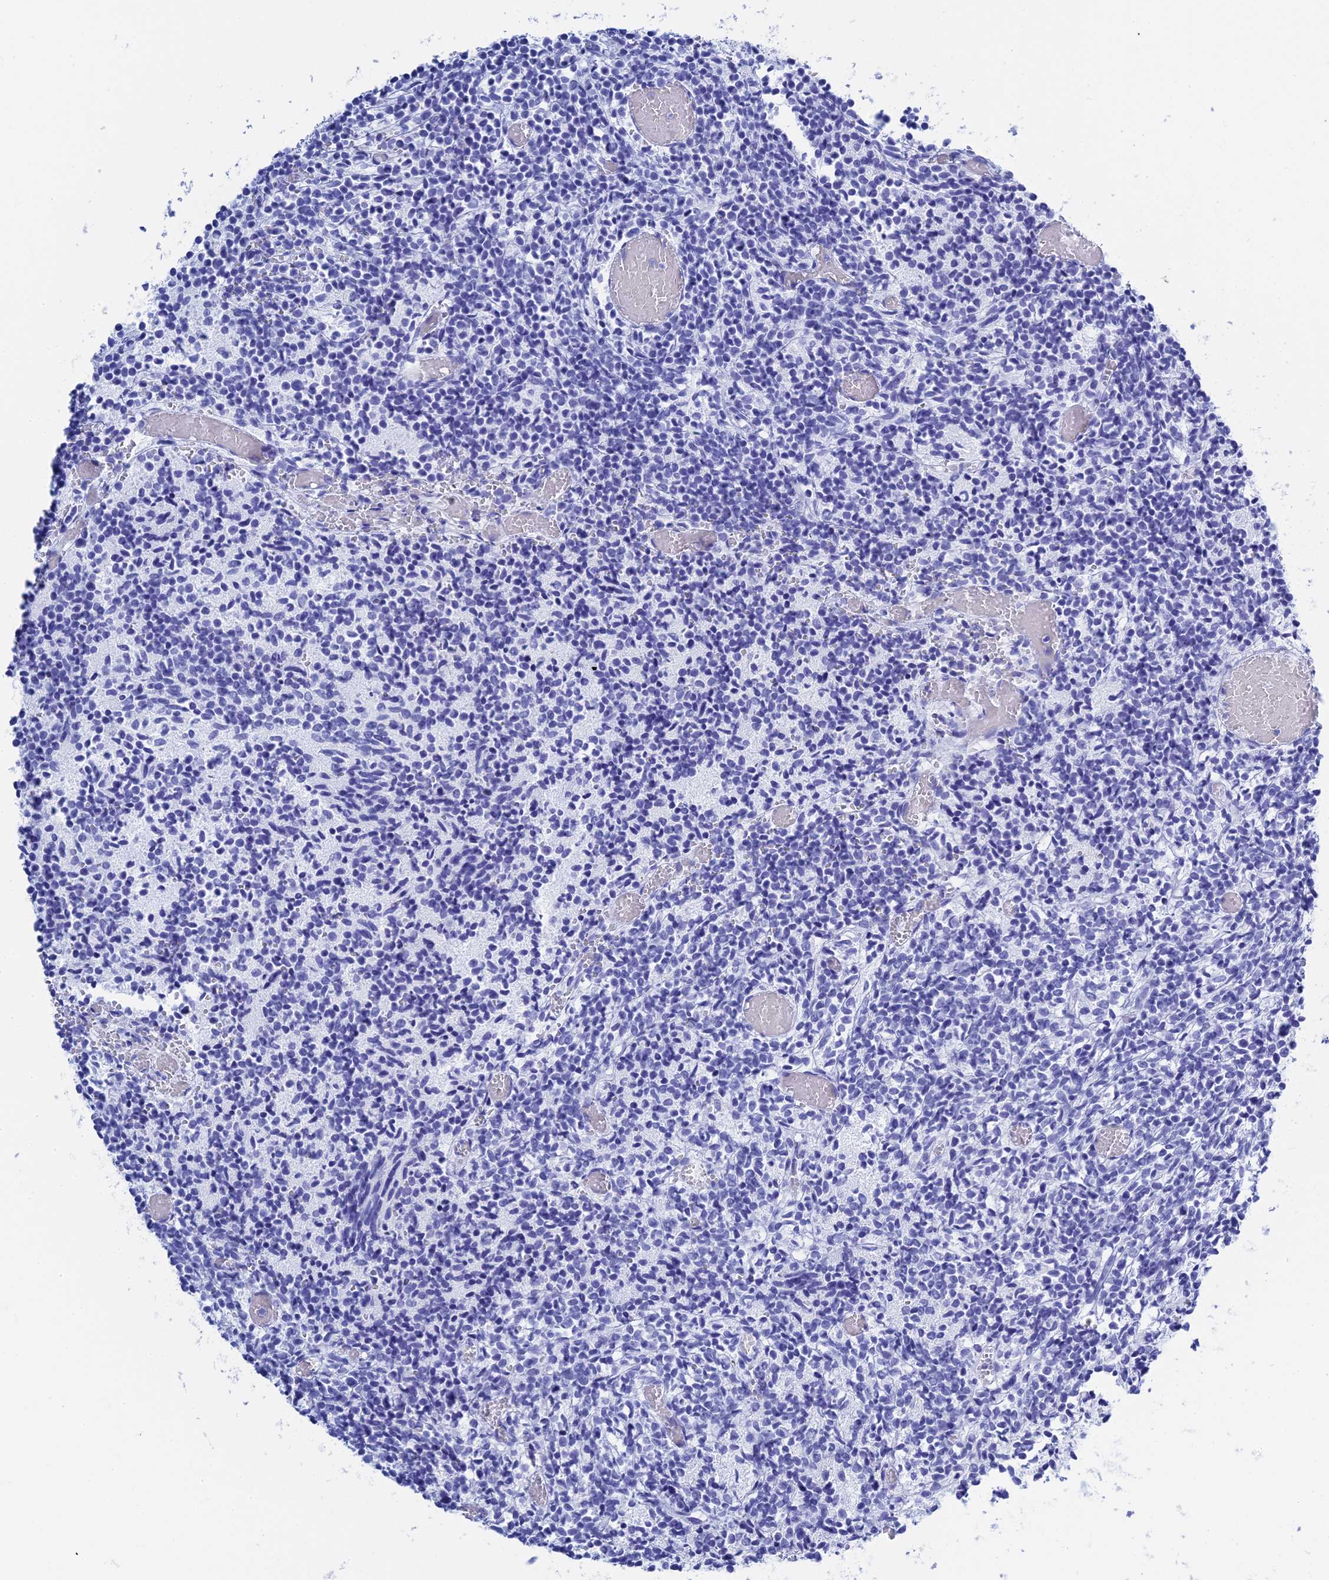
{"staining": {"intensity": "negative", "quantity": "none", "location": "none"}, "tissue": "glioma", "cell_type": "Tumor cells", "image_type": "cancer", "snomed": [{"axis": "morphology", "description": "Glioma, malignant, Low grade"}, {"axis": "topography", "description": "Brain"}], "caption": "Tumor cells show no significant positivity in low-grade glioma (malignant). (Brightfield microscopy of DAB immunohistochemistry (IHC) at high magnification).", "gene": "TEX101", "patient": {"sex": "female", "age": 1}}